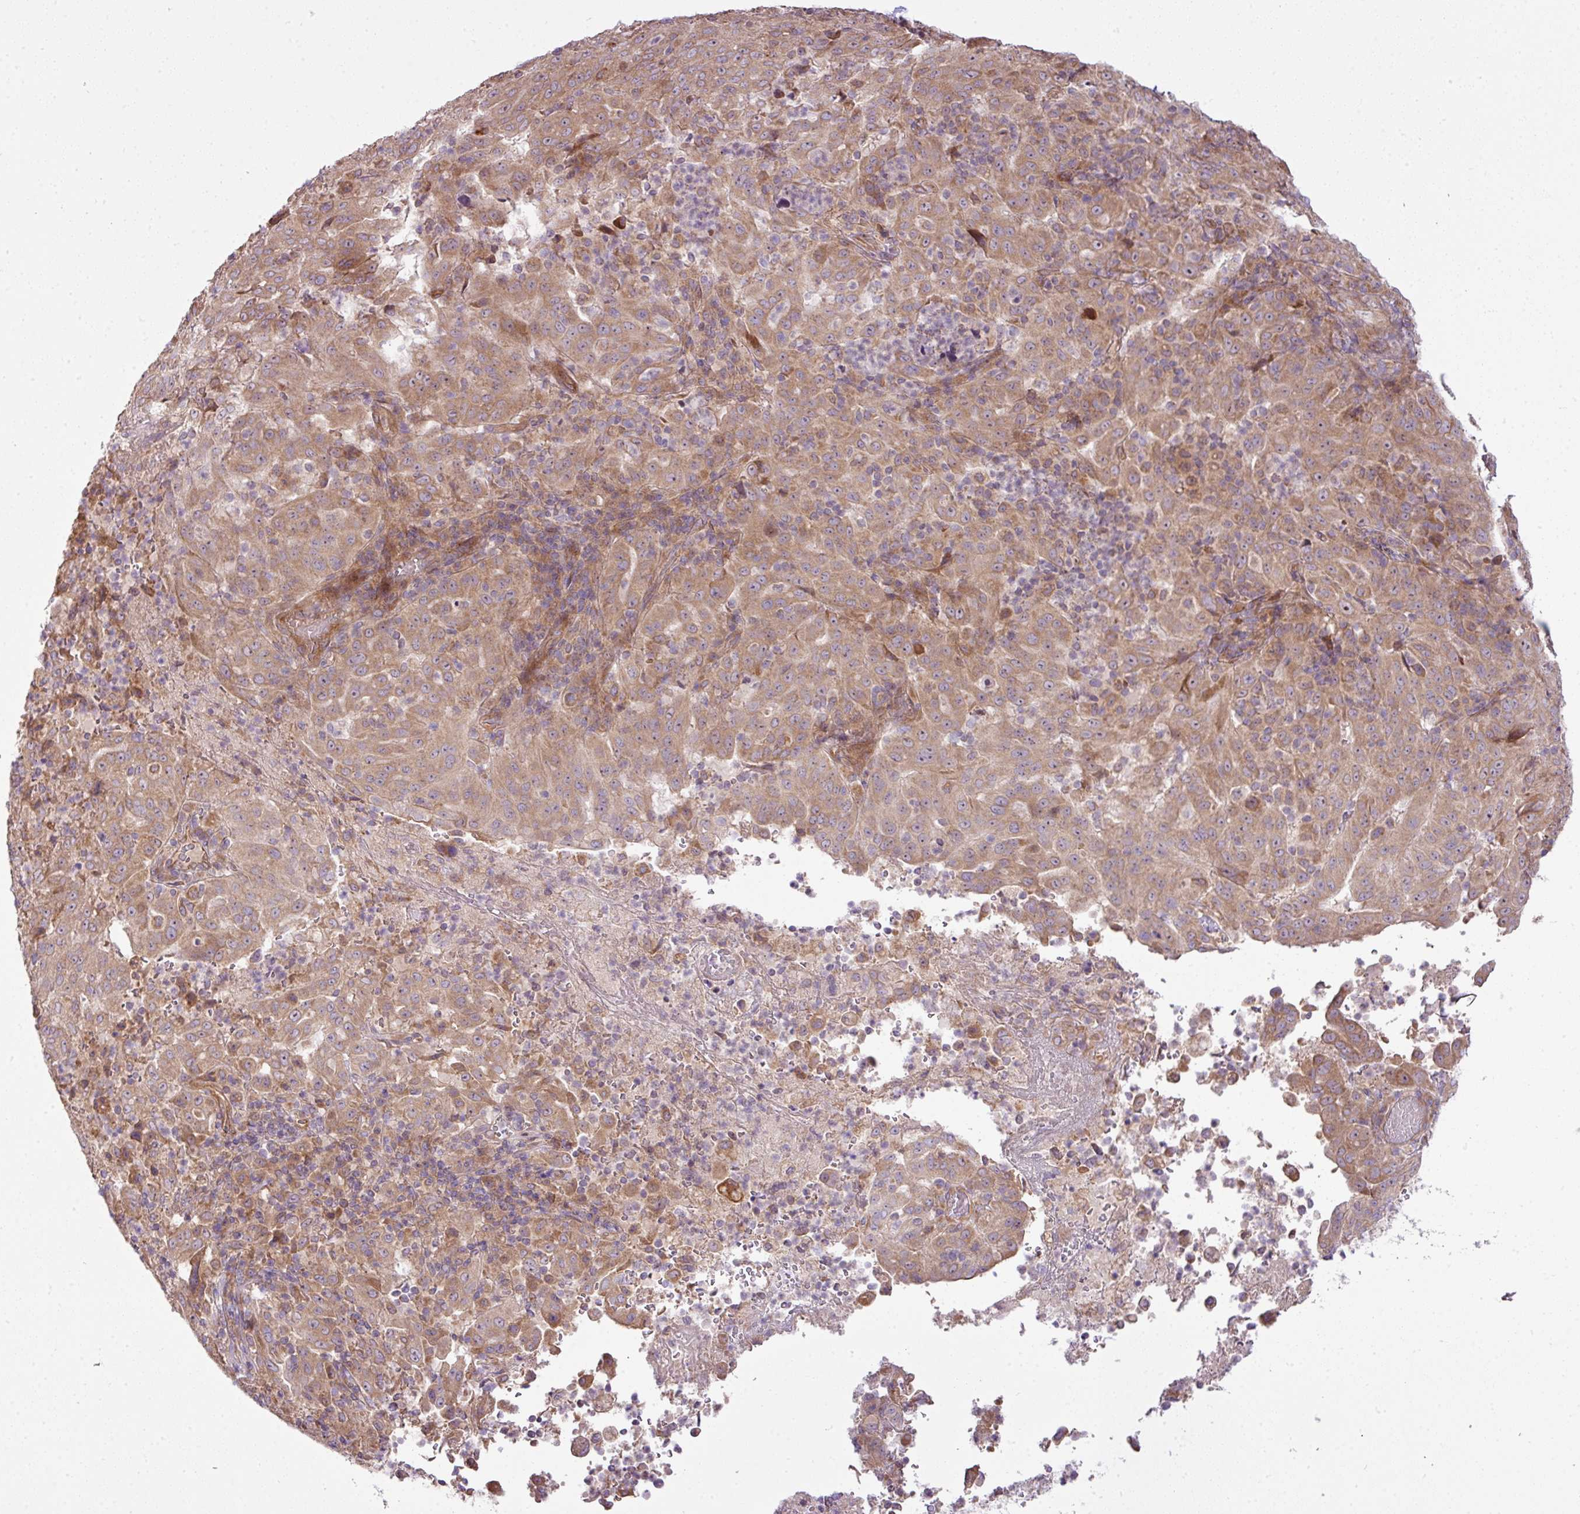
{"staining": {"intensity": "moderate", "quantity": ">75%", "location": "cytoplasmic/membranous"}, "tissue": "pancreatic cancer", "cell_type": "Tumor cells", "image_type": "cancer", "snomed": [{"axis": "morphology", "description": "Adenocarcinoma, NOS"}, {"axis": "topography", "description": "Pancreas"}], "caption": "Protein expression by immunohistochemistry (IHC) shows moderate cytoplasmic/membranous positivity in about >75% of tumor cells in pancreatic cancer (adenocarcinoma).", "gene": "COX18", "patient": {"sex": "male", "age": 63}}